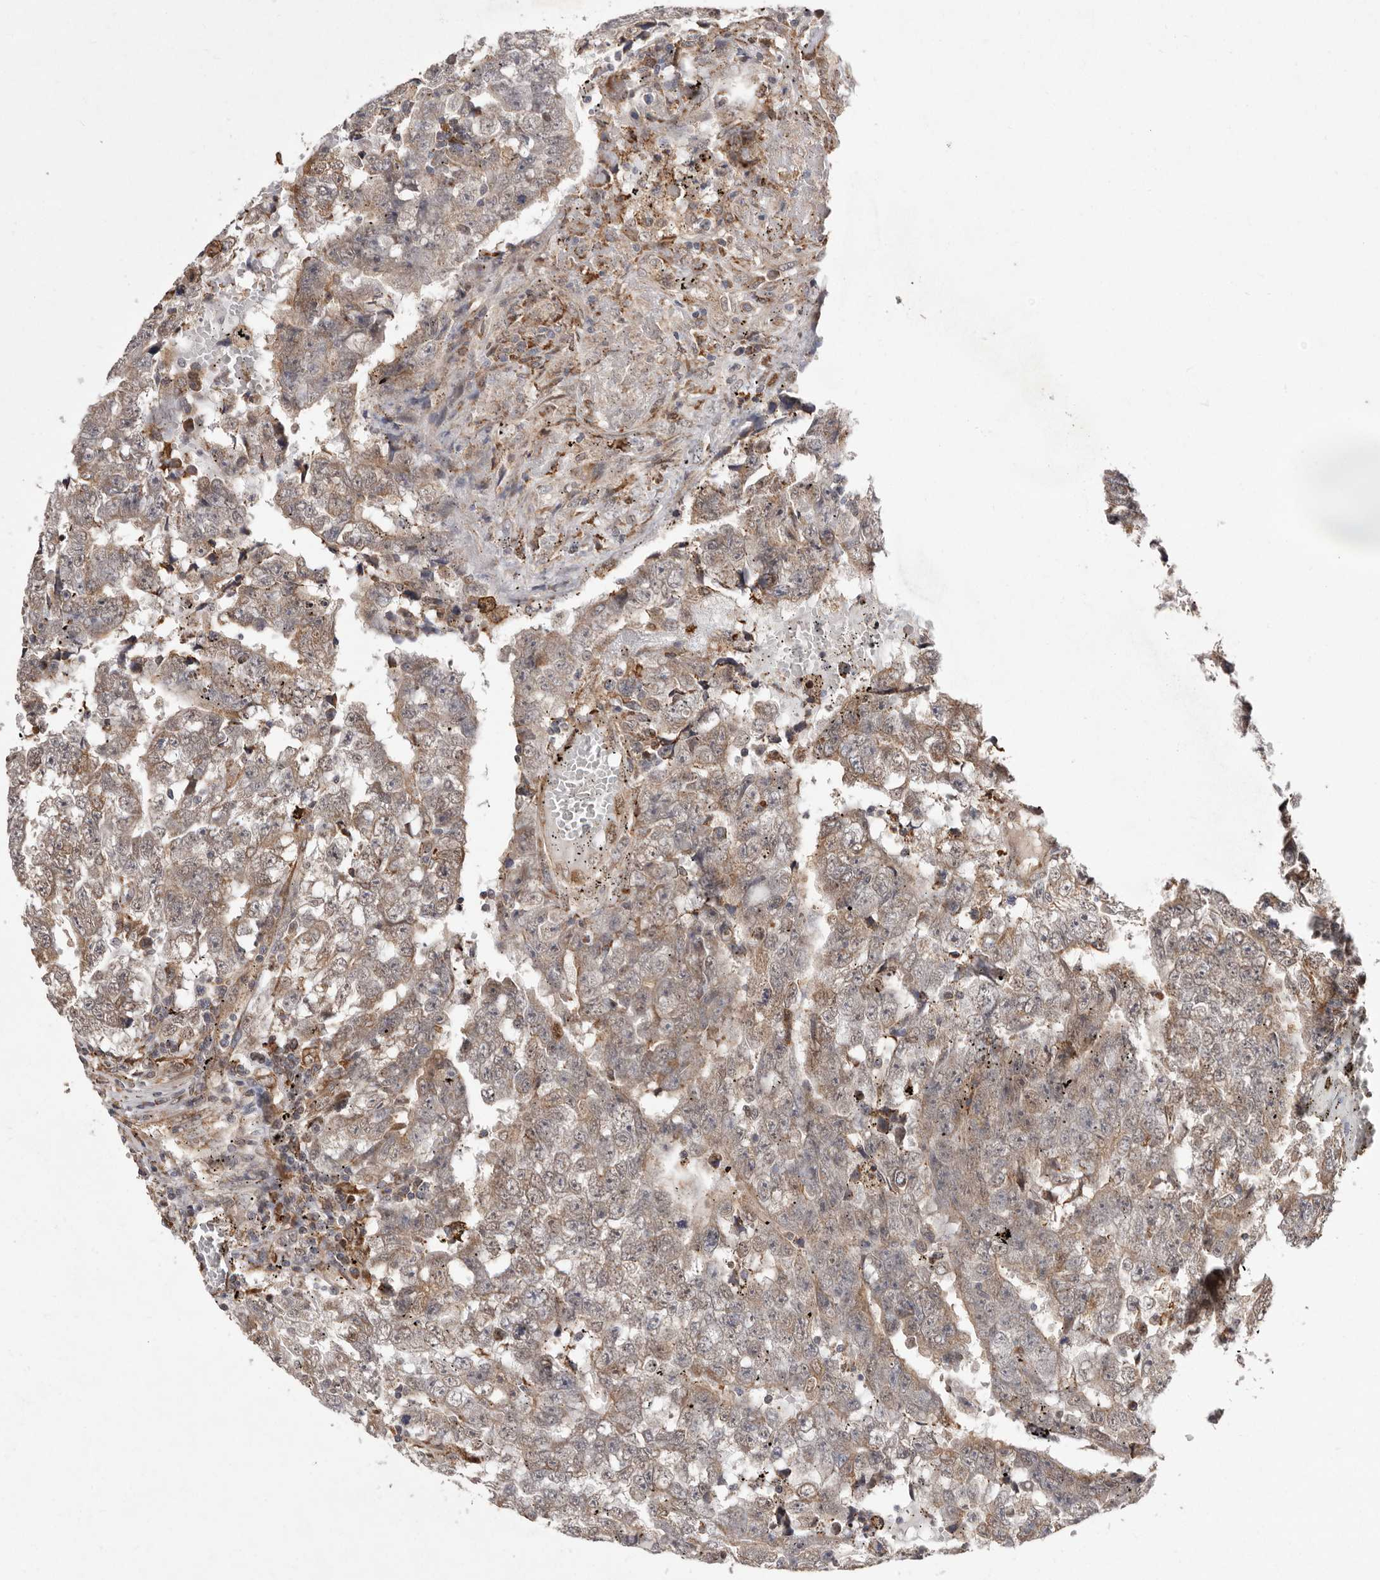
{"staining": {"intensity": "weak", "quantity": "25%-75%", "location": "cytoplasmic/membranous"}, "tissue": "testis cancer", "cell_type": "Tumor cells", "image_type": "cancer", "snomed": [{"axis": "morphology", "description": "Carcinoma, Embryonal, NOS"}, {"axis": "topography", "description": "Testis"}], "caption": "Testis cancer stained with IHC displays weak cytoplasmic/membranous expression in approximately 25%-75% of tumor cells. (Brightfield microscopy of DAB IHC at high magnification).", "gene": "RRM2B", "patient": {"sex": "male", "age": 25}}